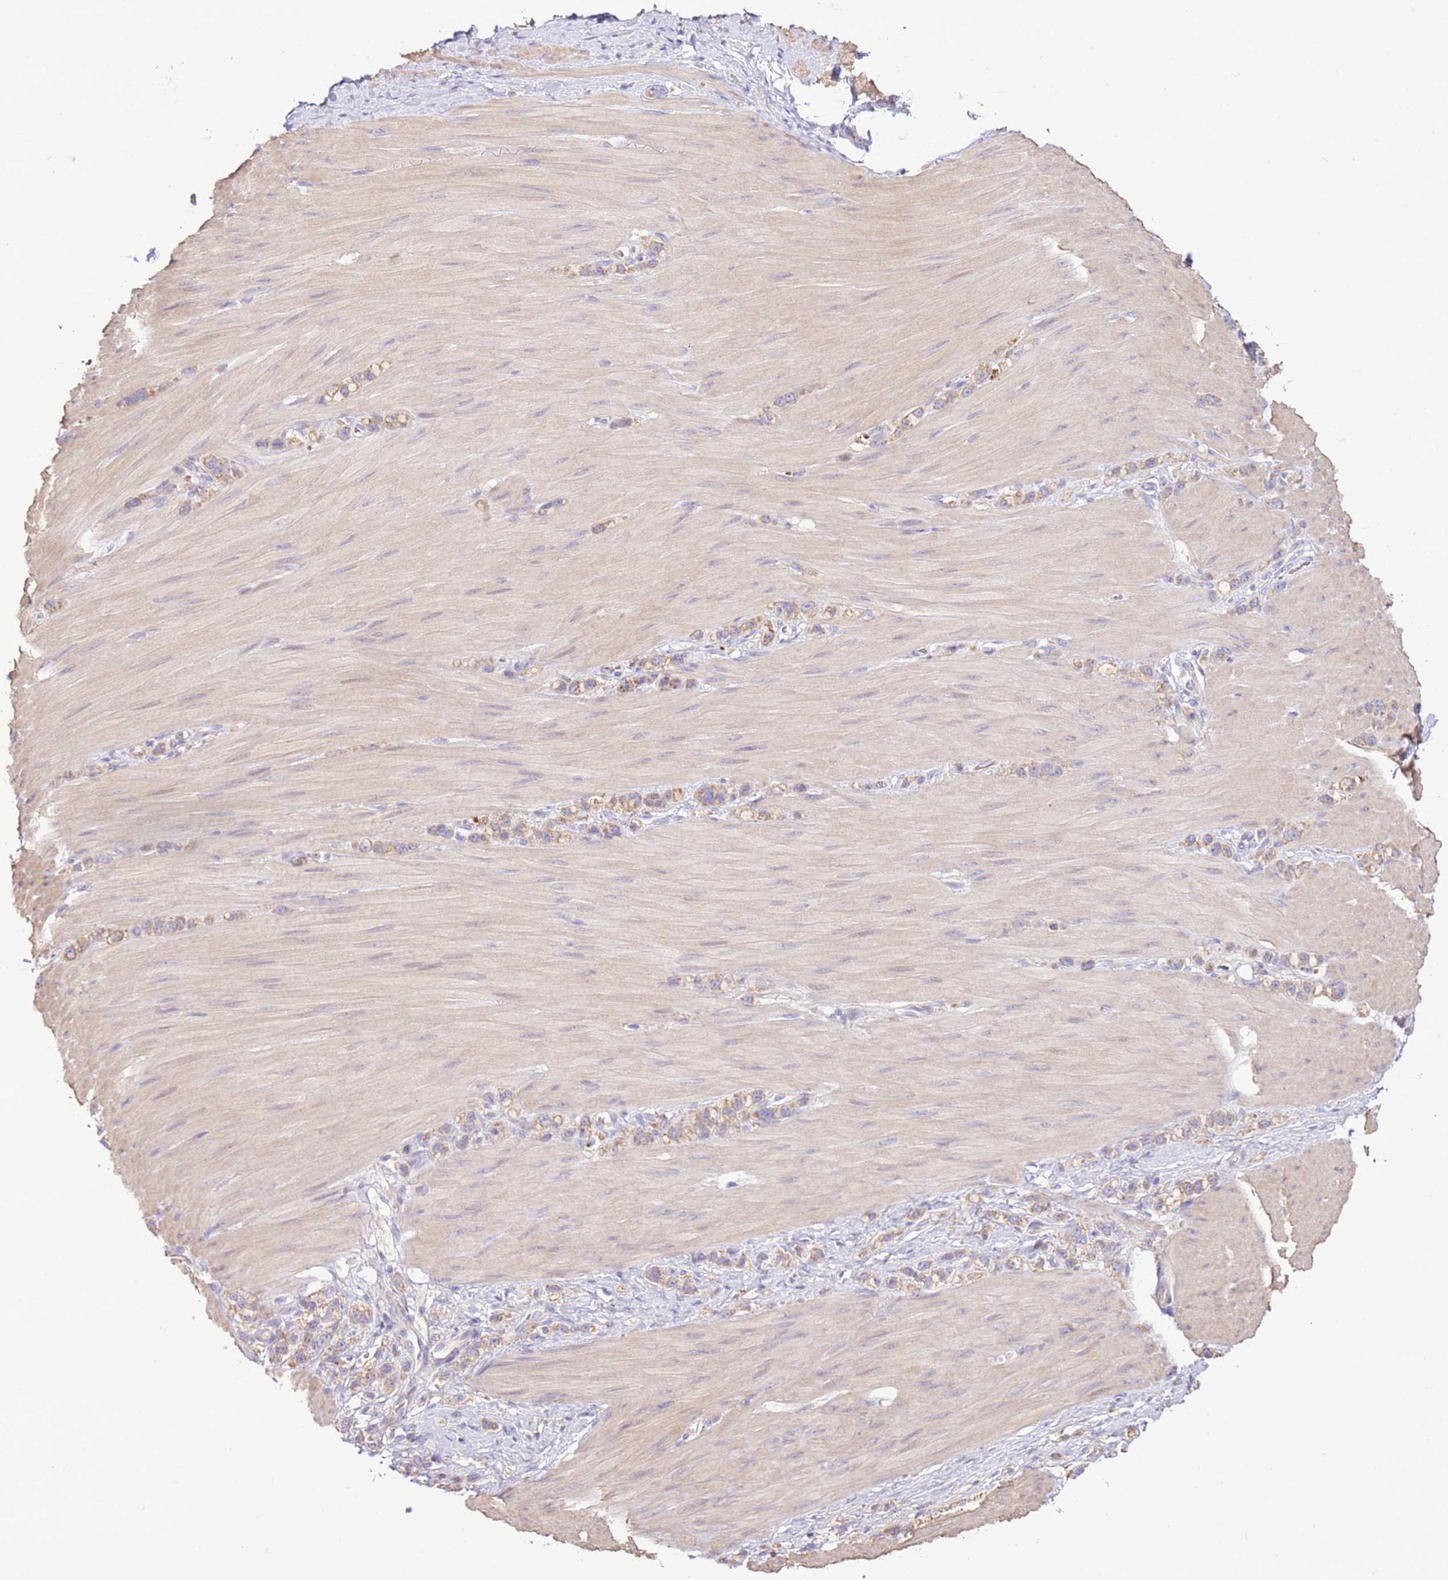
{"staining": {"intensity": "weak", "quantity": "25%-75%", "location": "cytoplasmic/membranous"}, "tissue": "stomach cancer", "cell_type": "Tumor cells", "image_type": "cancer", "snomed": [{"axis": "morphology", "description": "Adenocarcinoma, NOS"}, {"axis": "topography", "description": "Stomach"}], "caption": "About 25%-75% of tumor cells in human stomach adenocarcinoma reveal weak cytoplasmic/membranous protein positivity as visualized by brown immunohistochemical staining.", "gene": "EVA1B", "patient": {"sex": "female", "age": 65}}